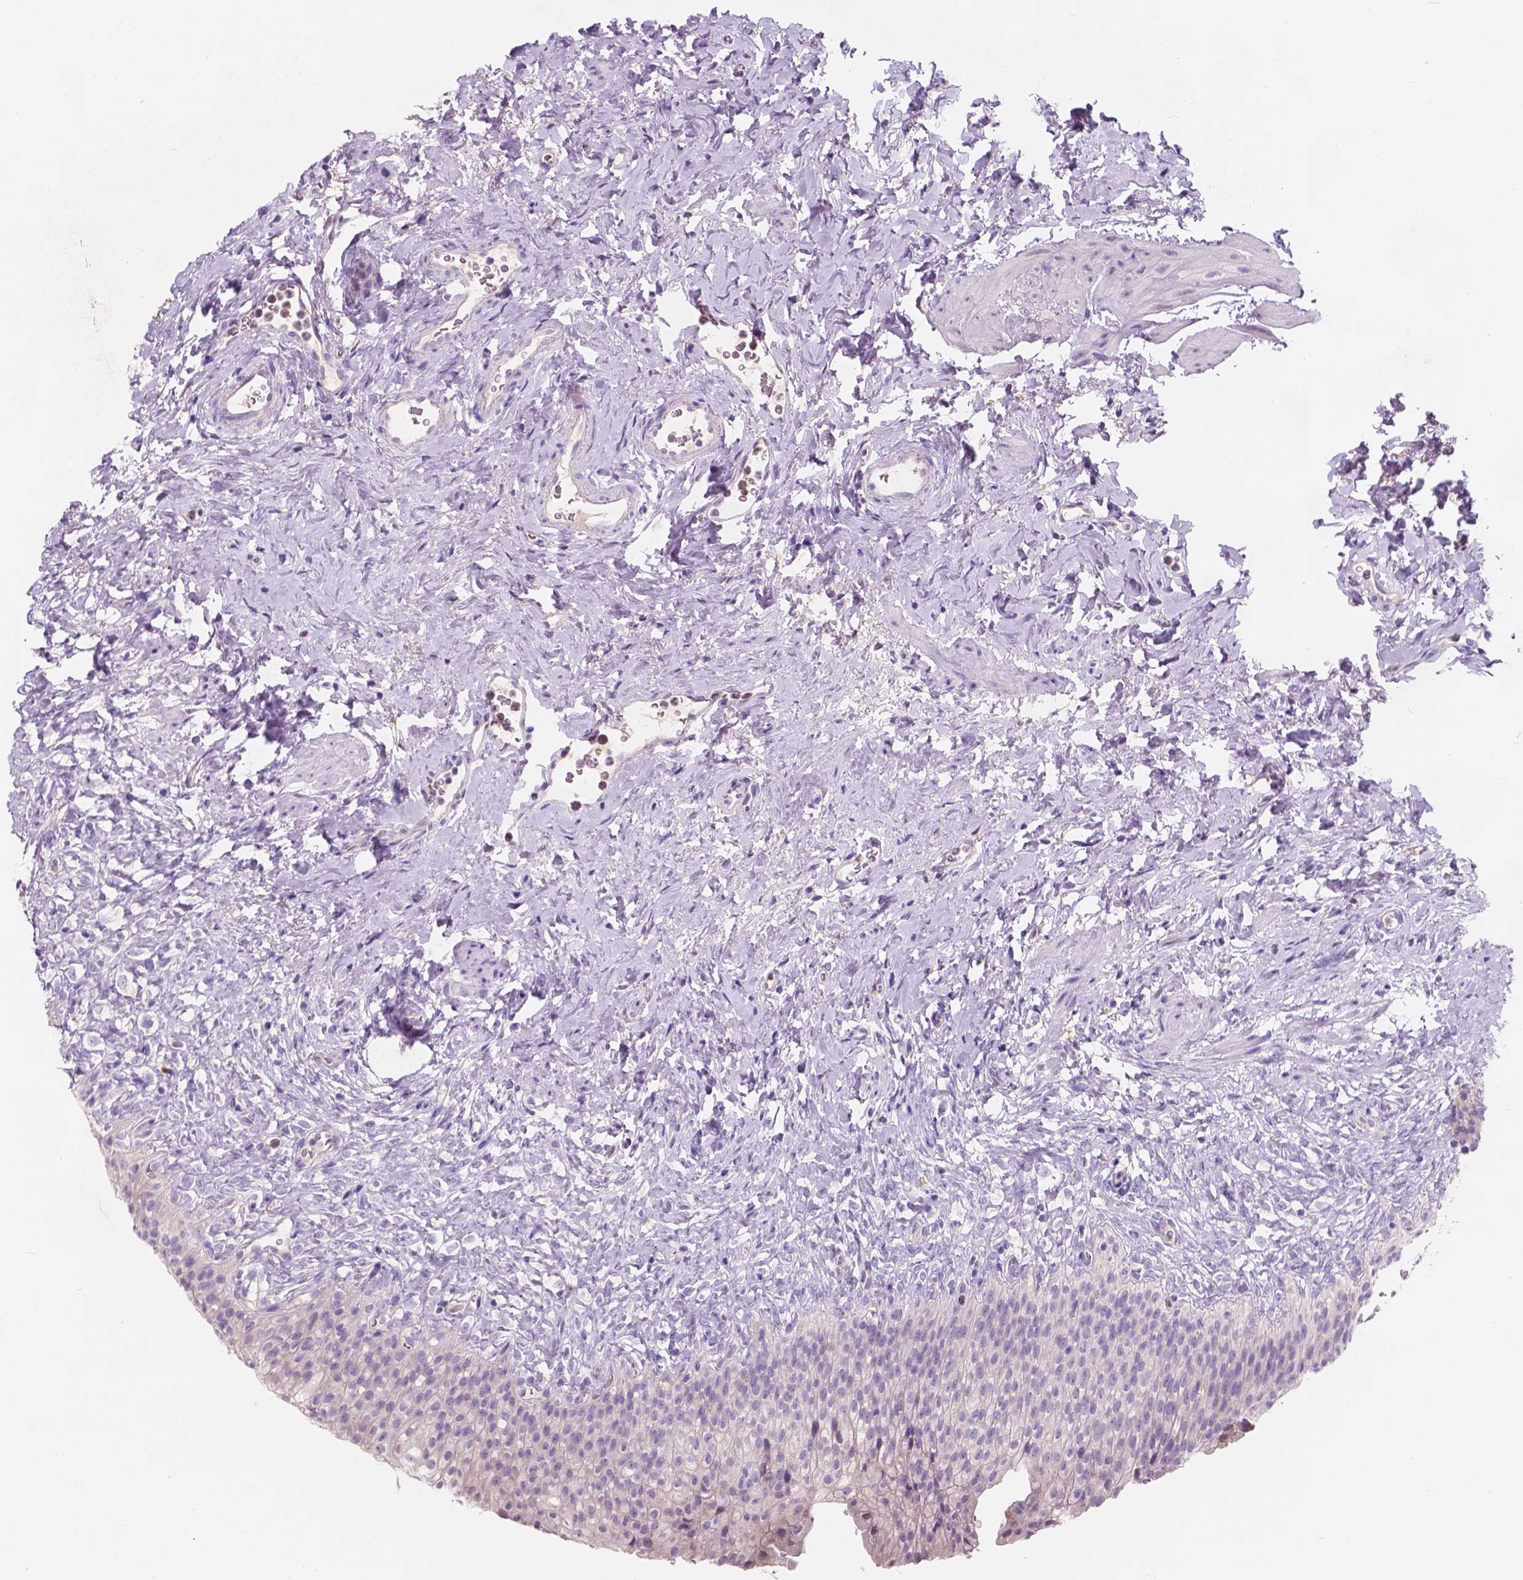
{"staining": {"intensity": "negative", "quantity": "none", "location": "none"}, "tissue": "urinary bladder", "cell_type": "Urothelial cells", "image_type": "normal", "snomed": [{"axis": "morphology", "description": "Normal tissue, NOS"}, {"axis": "topography", "description": "Urinary bladder"}, {"axis": "topography", "description": "Prostate"}], "caption": "DAB immunohistochemical staining of normal human urinary bladder demonstrates no significant staining in urothelial cells. (DAB immunohistochemistry visualized using brightfield microscopy, high magnification).", "gene": "IREB2", "patient": {"sex": "male", "age": 76}}